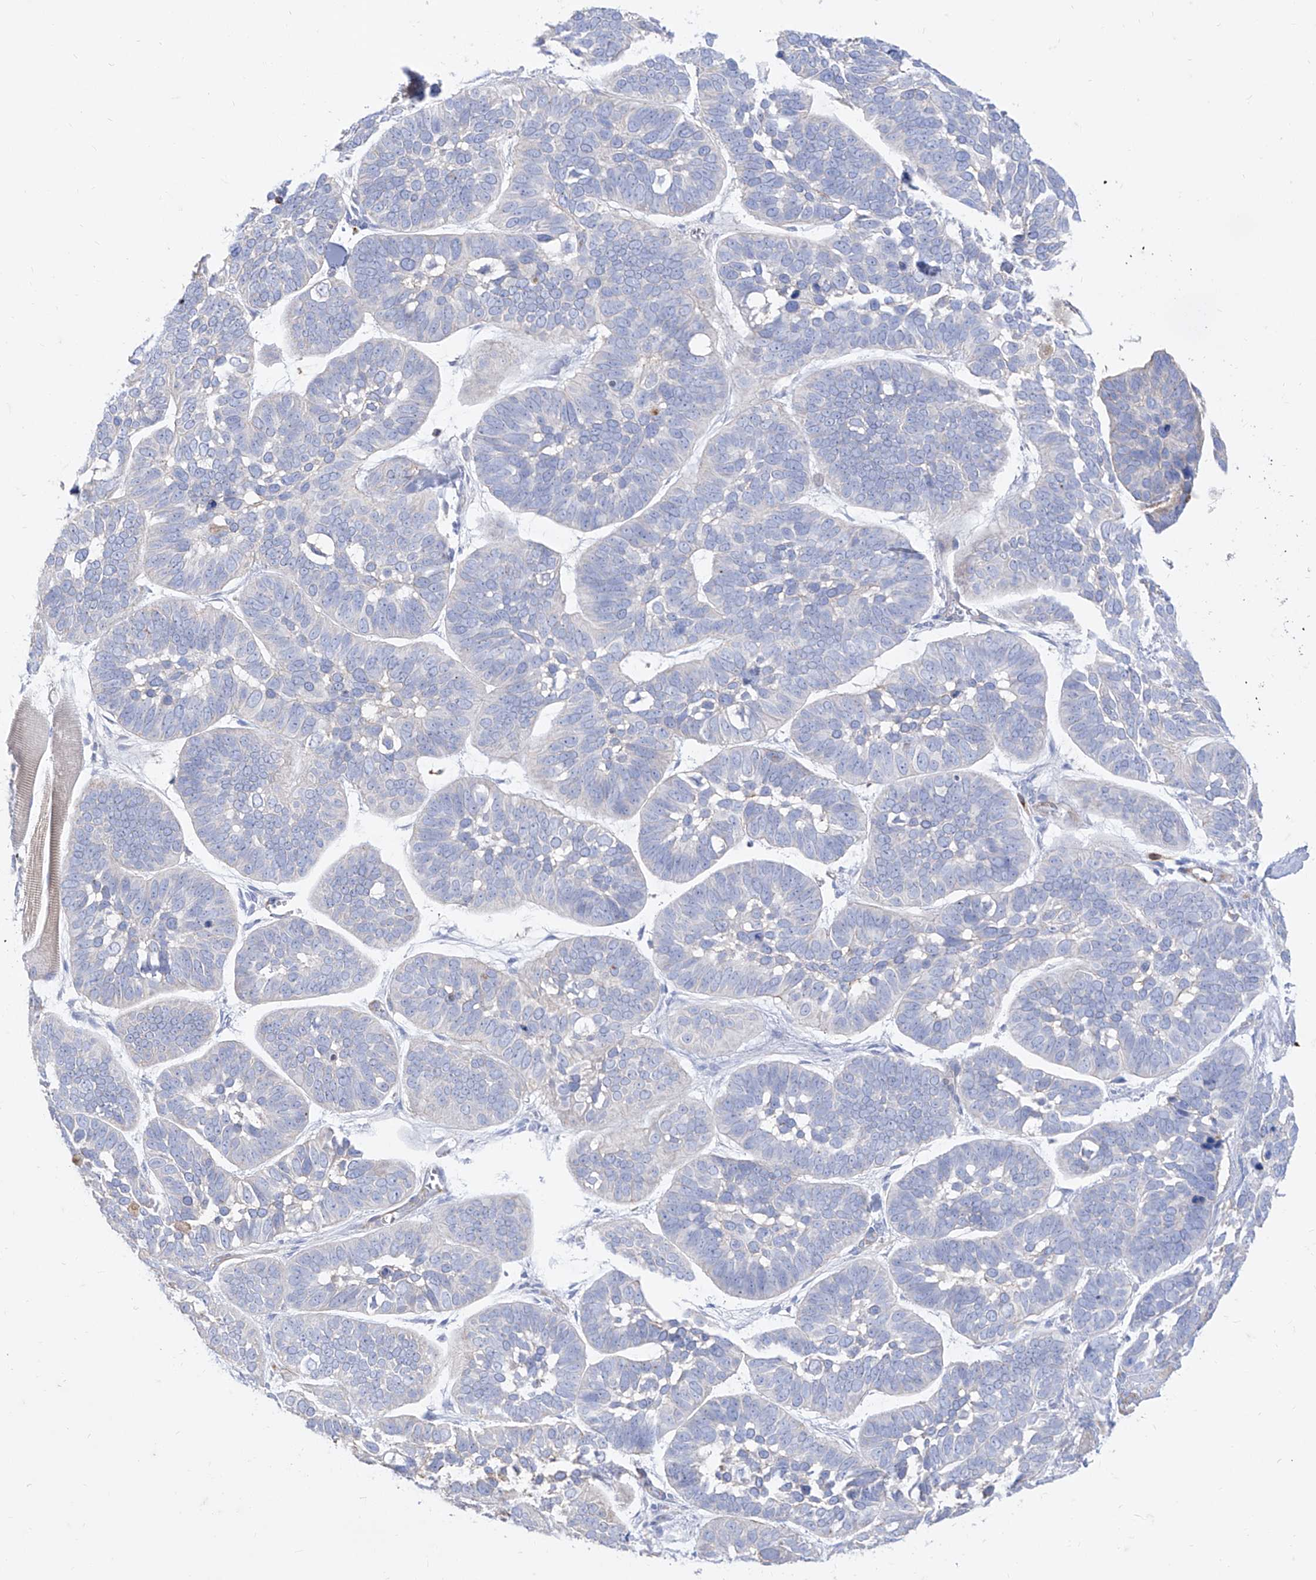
{"staining": {"intensity": "negative", "quantity": "none", "location": "none"}, "tissue": "skin cancer", "cell_type": "Tumor cells", "image_type": "cancer", "snomed": [{"axis": "morphology", "description": "Basal cell carcinoma"}, {"axis": "topography", "description": "Skin"}], "caption": "This is a image of immunohistochemistry (IHC) staining of skin cancer (basal cell carcinoma), which shows no staining in tumor cells. The staining is performed using DAB (3,3'-diaminobenzidine) brown chromogen with nuclei counter-stained in using hematoxylin.", "gene": "C1orf74", "patient": {"sex": "male", "age": 62}}